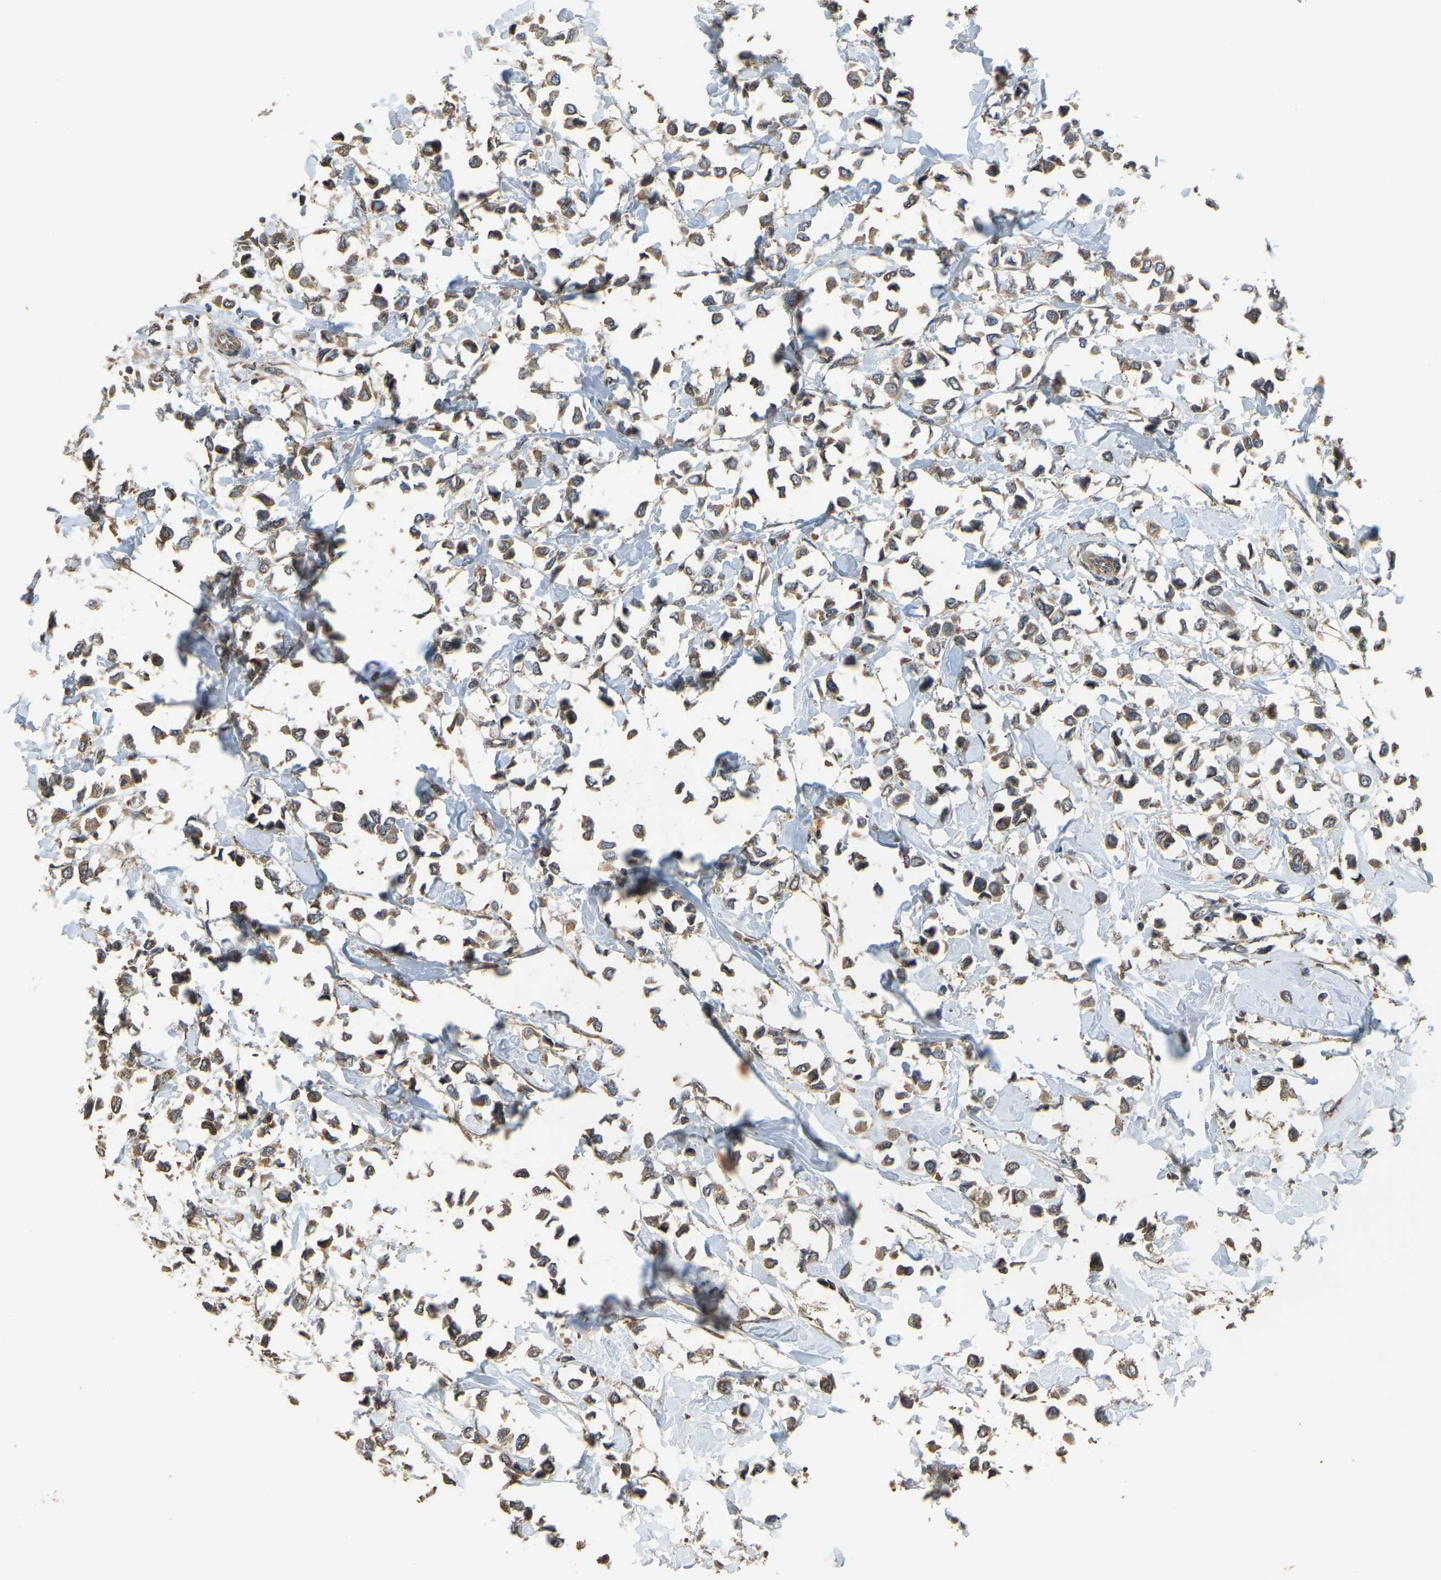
{"staining": {"intensity": "moderate", "quantity": ">75%", "location": "cytoplasmic/membranous"}, "tissue": "breast cancer", "cell_type": "Tumor cells", "image_type": "cancer", "snomed": [{"axis": "morphology", "description": "Lobular carcinoma"}, {"axis": "topography", "description": "Breast"}], "caption": "This image shows IHC staining of human breast cancer (lobular carcinoma), with medium moderate cytoplasmic/membranous positivity in about >75% of tumor cells.", "gene": "GNG2", "patient": {"sex": "female", "age": 51}}